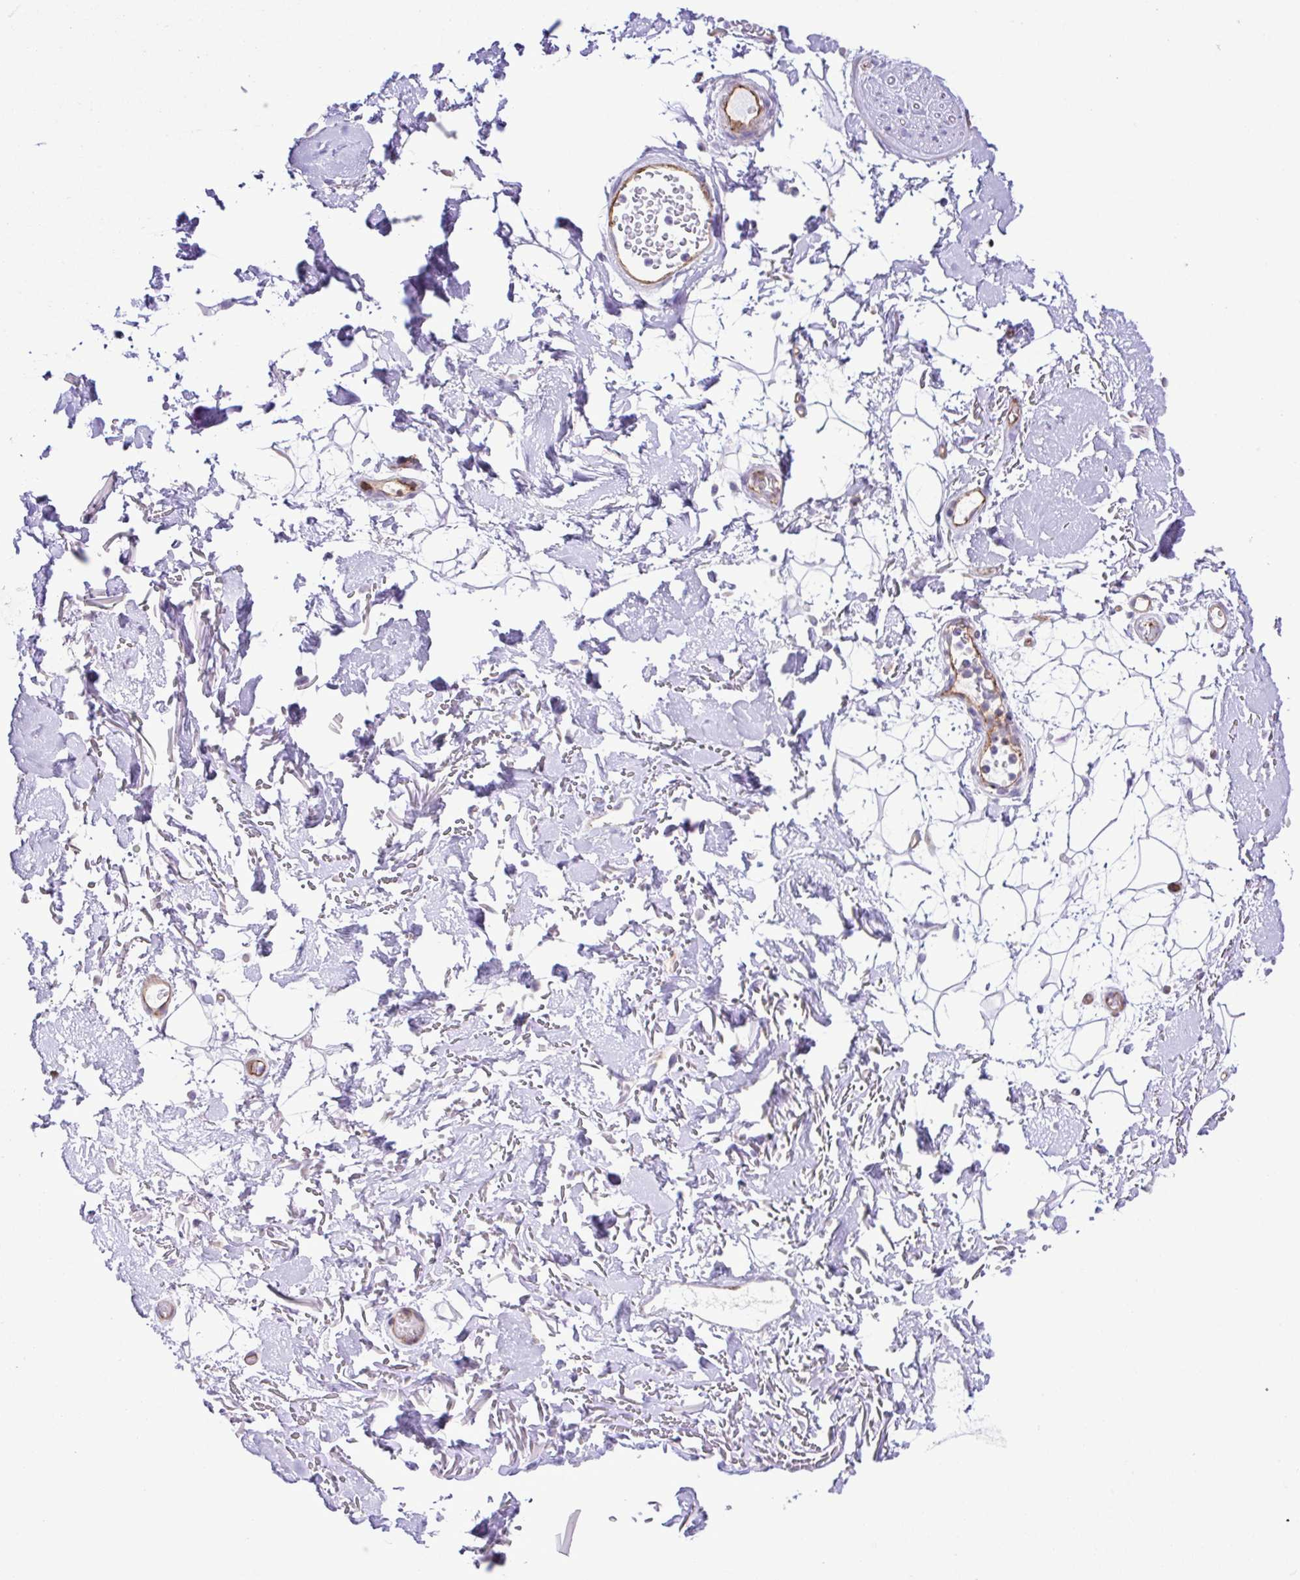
{"staining": {"intensity": "negative", "quantity": "none", "location": "none"}, "tissue": "adipose tissue", "cell_type": "Adipocytes", "image_type": "normal", "snomed": [{"axis": "morphology", "description": "Normal tissue, NOS"}, {"axis": "topography", "description": "Anal"}, {"axis": "topography", "description": "Peripheral nerve tissue"}], "caption": "DAB immunohistochemical staining of normal adipose tissue demonstrates no significant staining in adipocytes. The staining is performed using DAB (3,3'-diaminobenzidine) brown chromogen with nuclei counter-stained in using hematoxylin.", "gene": "FLT1", "patient": {"sex": "male", "age": 78}}